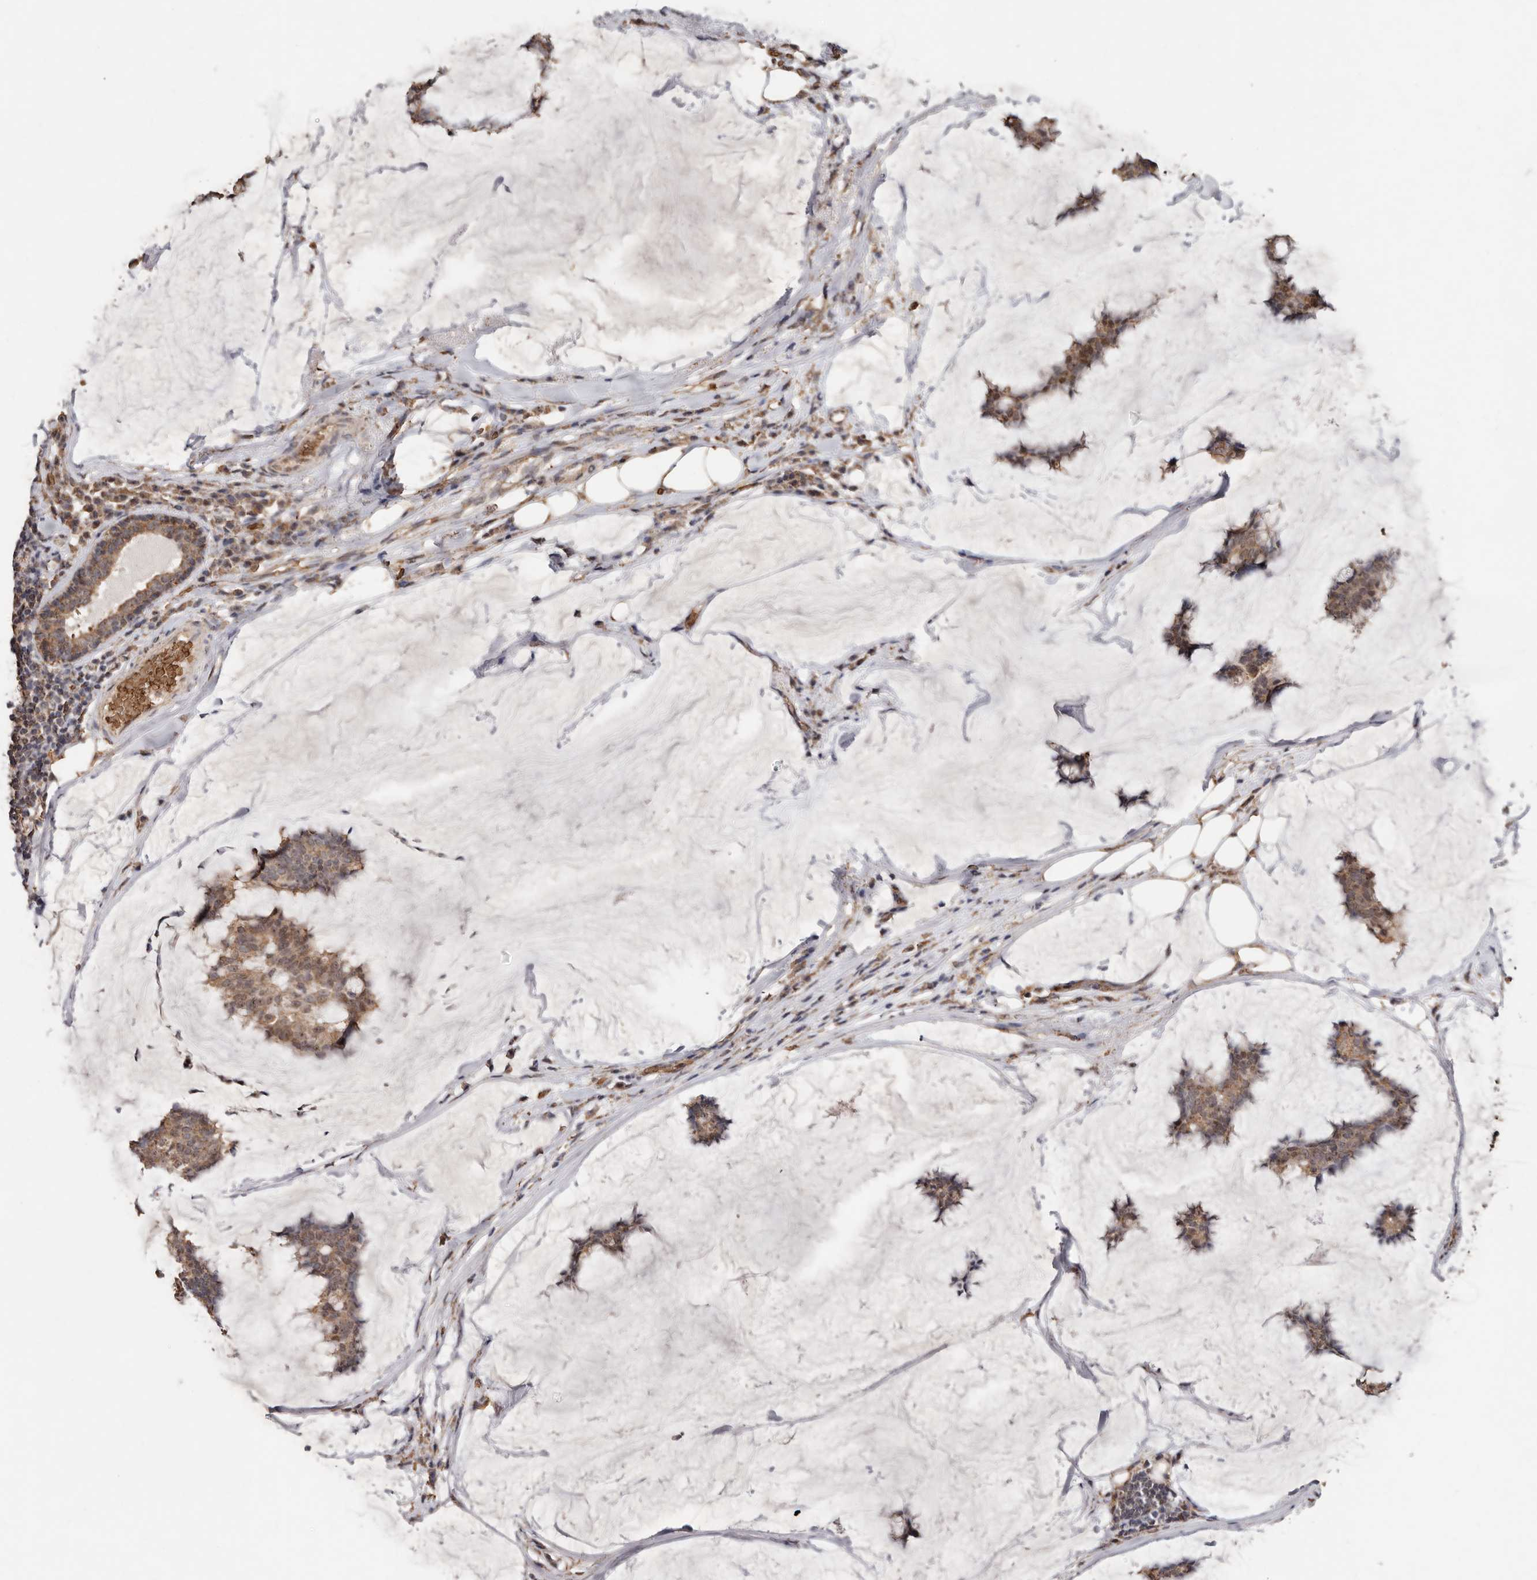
{"staining": {"intensity": "moderate", "quantity": ">75%", "location": "cytoplasmic/membranous"}, "tissue": "breast cancer", "cell_type": "Tumor cells", "image_type": "cancer", "snomed": [{"axis": "morphology", "description": "Duct carcinoma"}, {"axis": "topography", "description": "Breast"}], "caption": "Infiltrating ductal carcinoma (breast) stained with a protein marker demonstrates moderate staining in tumor cells.", "gene": "GRAMD2A", "patient": {"sex": "female", "age": 93}}